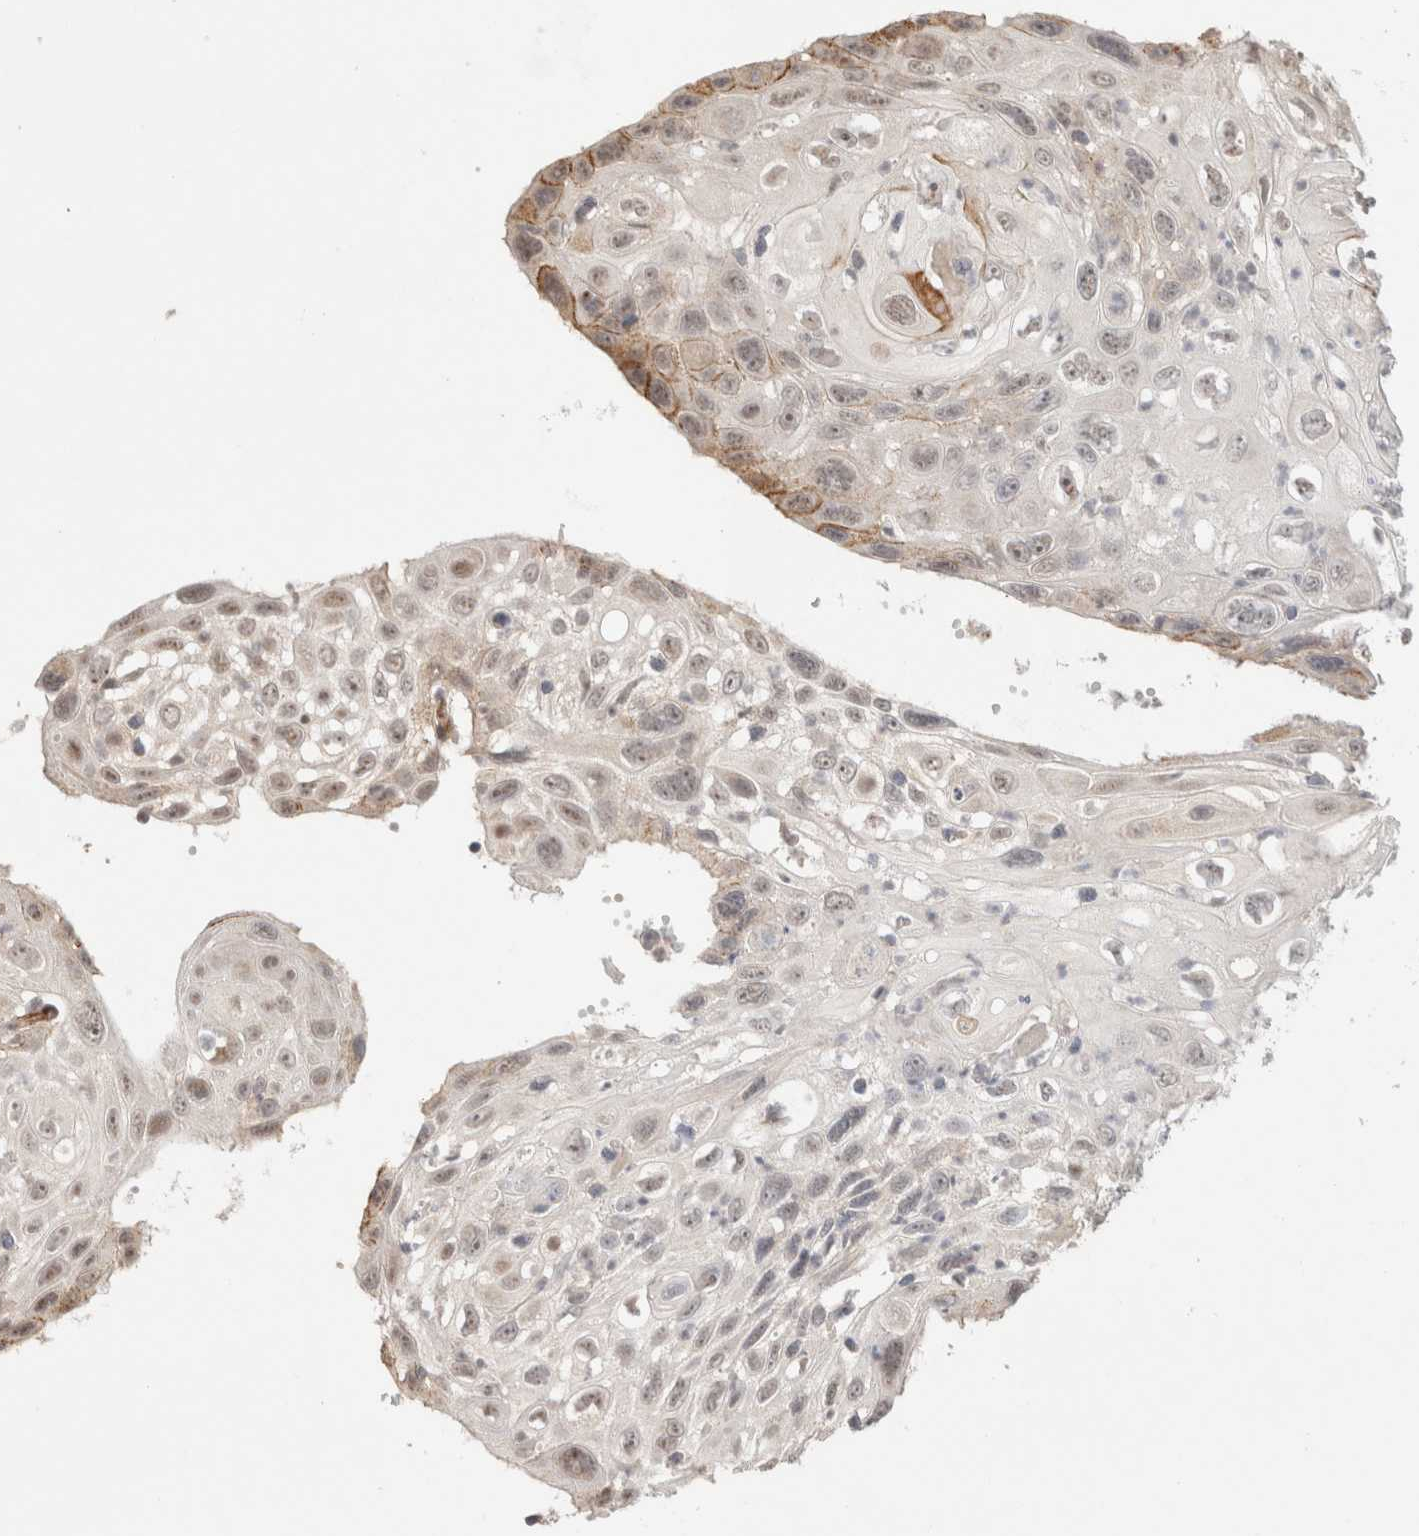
{"staining": {"intensity": "moderate", "quantity": "<25%", "location": "cytoplasmic/membranous,nuclear"}, "tissue": "cervical cancer", "cell_type": "Tumor cells", "image_type": "cancer", "snomed": [{"axis": "morphology", "description": "Squamous cell carcinoma, NOS"}, {"axis": "topography", "description": "Cervix"}], "caption": "Immunohistochemical staining of human cervical cancer (squamous cell carcinoma) shows low levels of moderate cytoplasmic/membranous and nuclear protein expression in approximately <25% of tumor cells.", "gene": "CAAP1", "patient": {"sex": "female", "age": 70}}